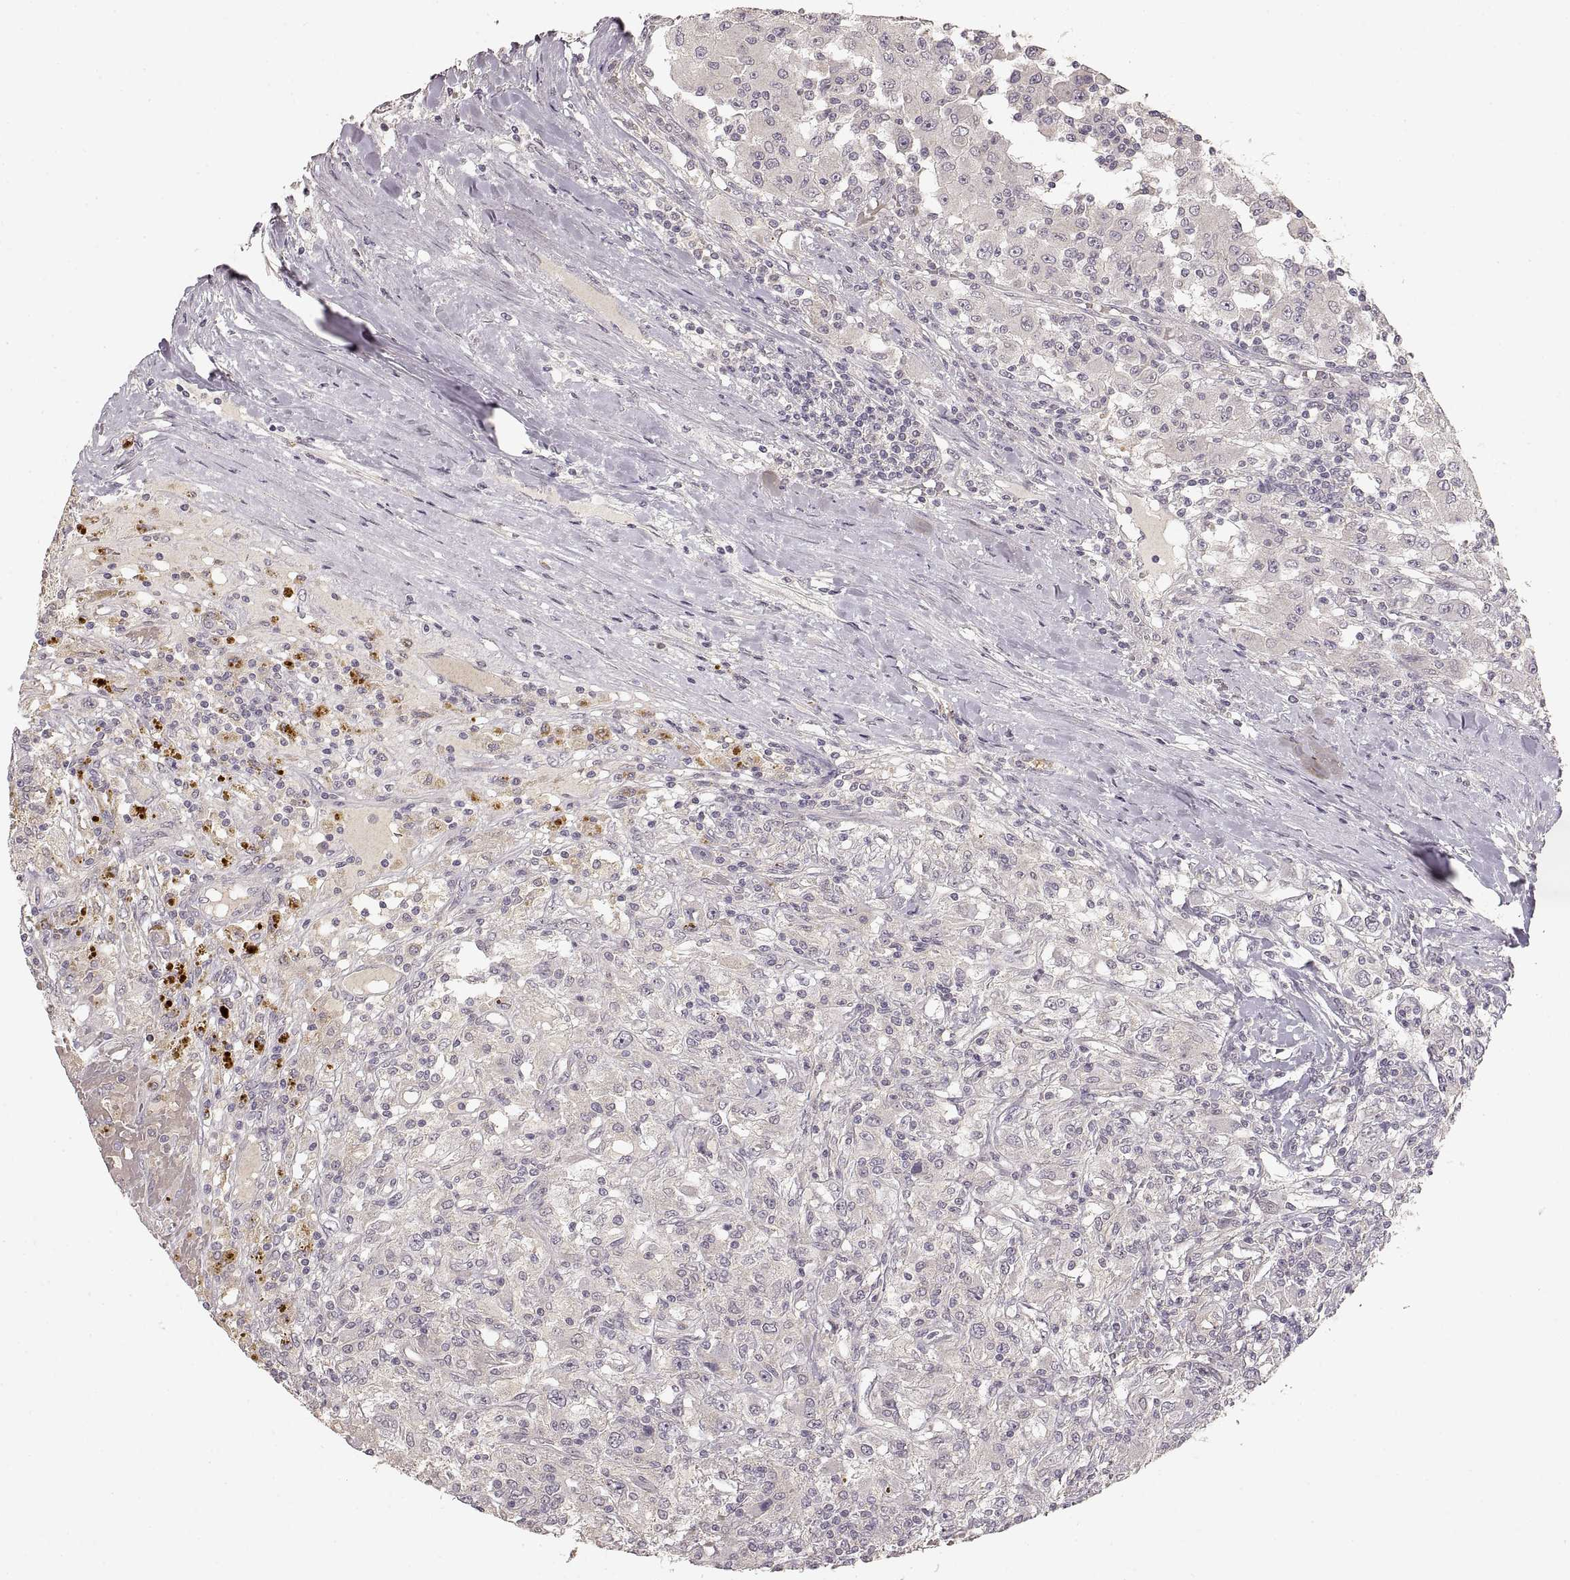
{"staining": {"intensity": "negative", "quantity": "none", "location": "none"}, "tissue": "renal cancer", "cell_type": "Tumor cells", "image_type": "cancer", "snomed": [{"axis": "morphology", "description": "Adenocarcinoma, NOS"}, {"axis": "topography", "description": "Kidney"}], "caption": "Immunohistochemistry (IHC) micrograph of neoplastic tissue: renal adenocarcinoma stained with DAB shows no significant protein positivity in tumor cells.", "gene": "LAMC2", "patient": {"sex": "female", "age": 67}}